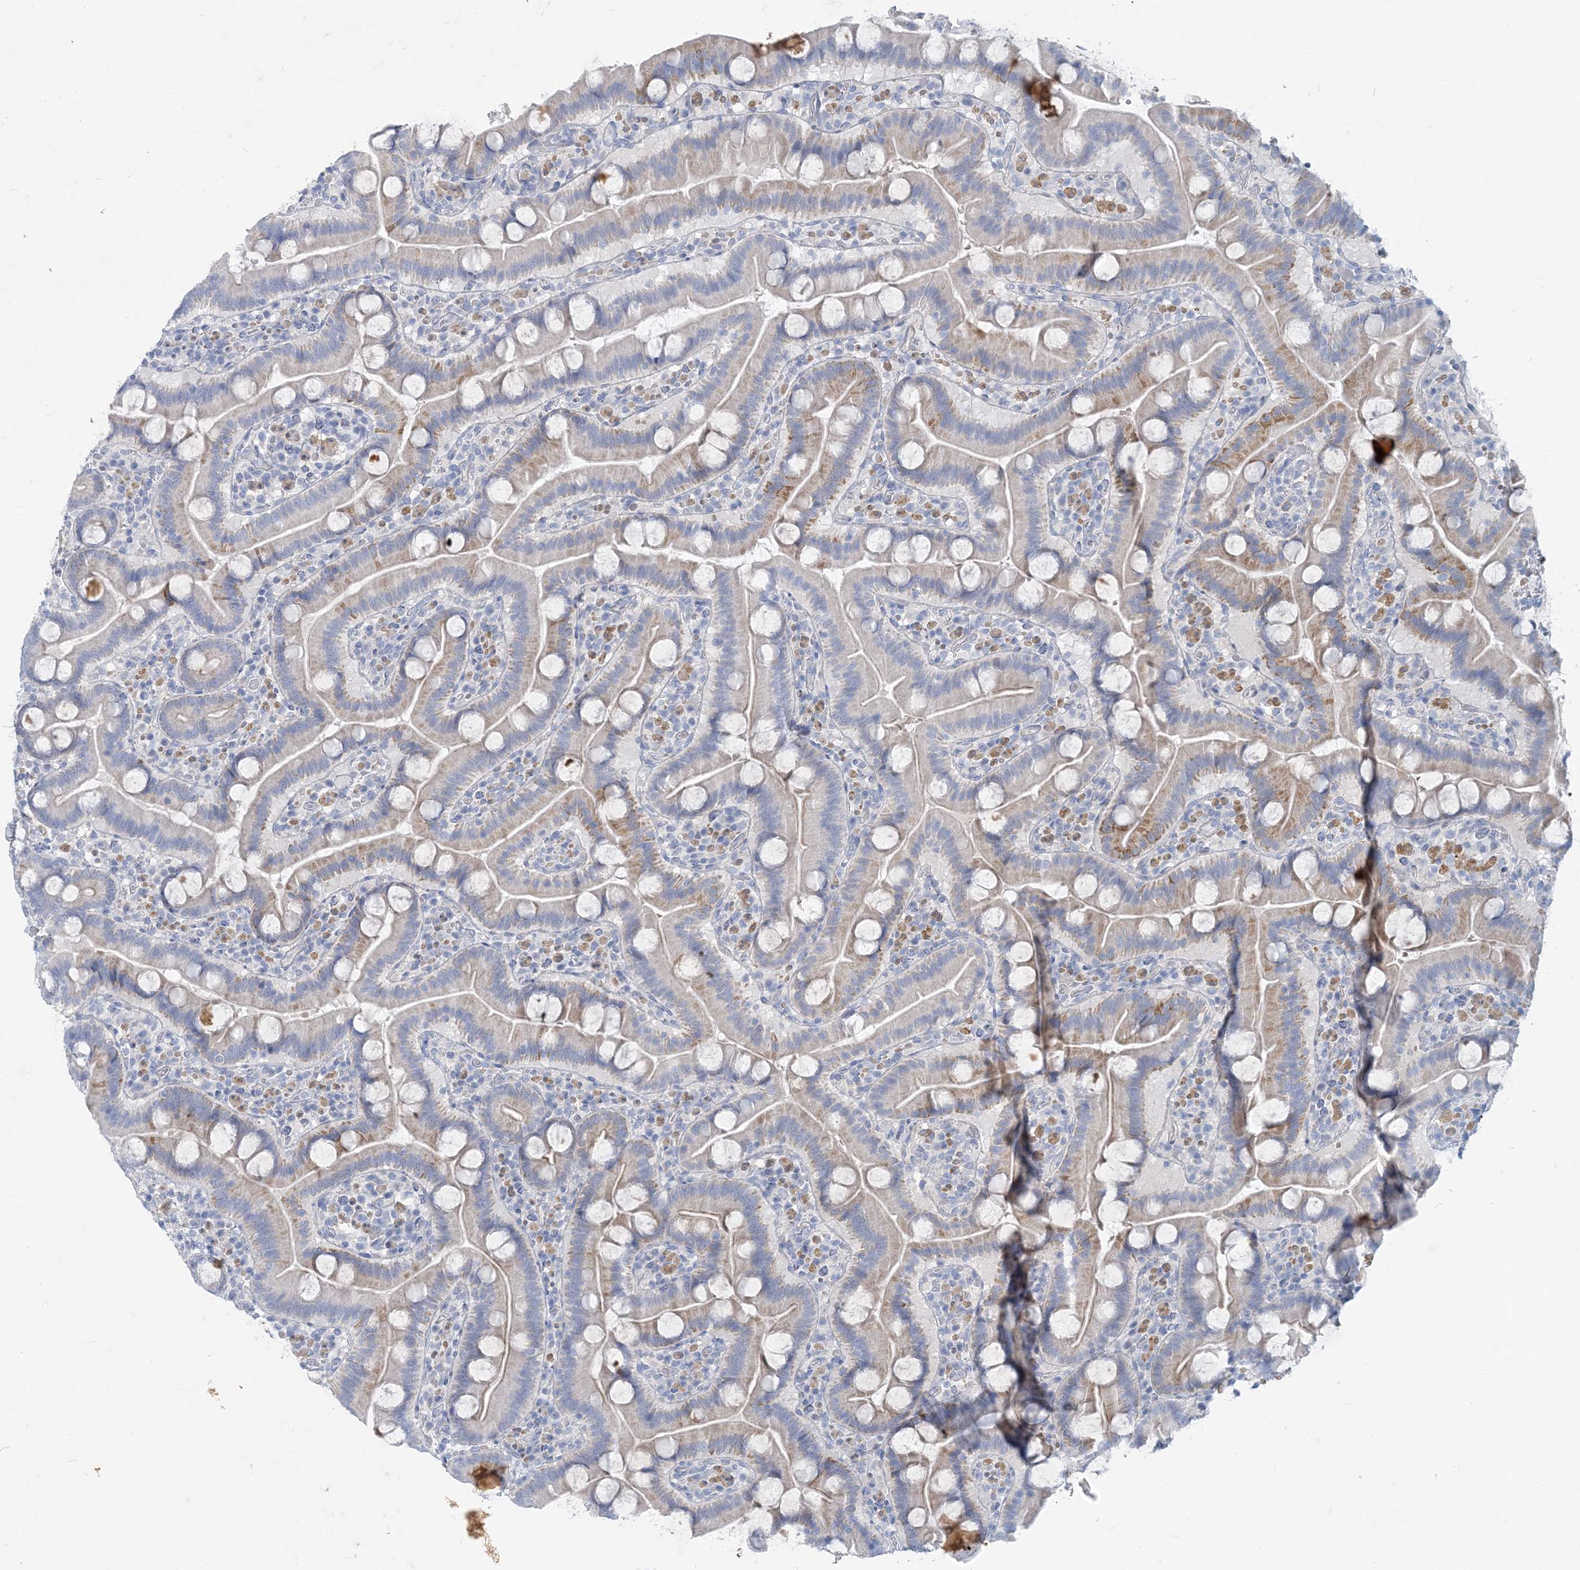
{"staining": {"intensity": "weak", "quantity": "25%-75%", "location": "cytoplasmic/membranous"}, "tissue": "duodenum", "cell_type": "Glandular cells", "image_type": "normal", "snomed": [{"axis": "morphology", "description": "Normal tissue, NOS"}, {"axis": "topography", "description": "Duodenum"}], "caption": "Immunohistochemical staining of benign duodenum displays weak cytoplasmic/membranous protein positivity in approximately 25%-75% of glandular cells.", "gene": "MOXD1", "patient": {"sex": "male", "age": 55}}